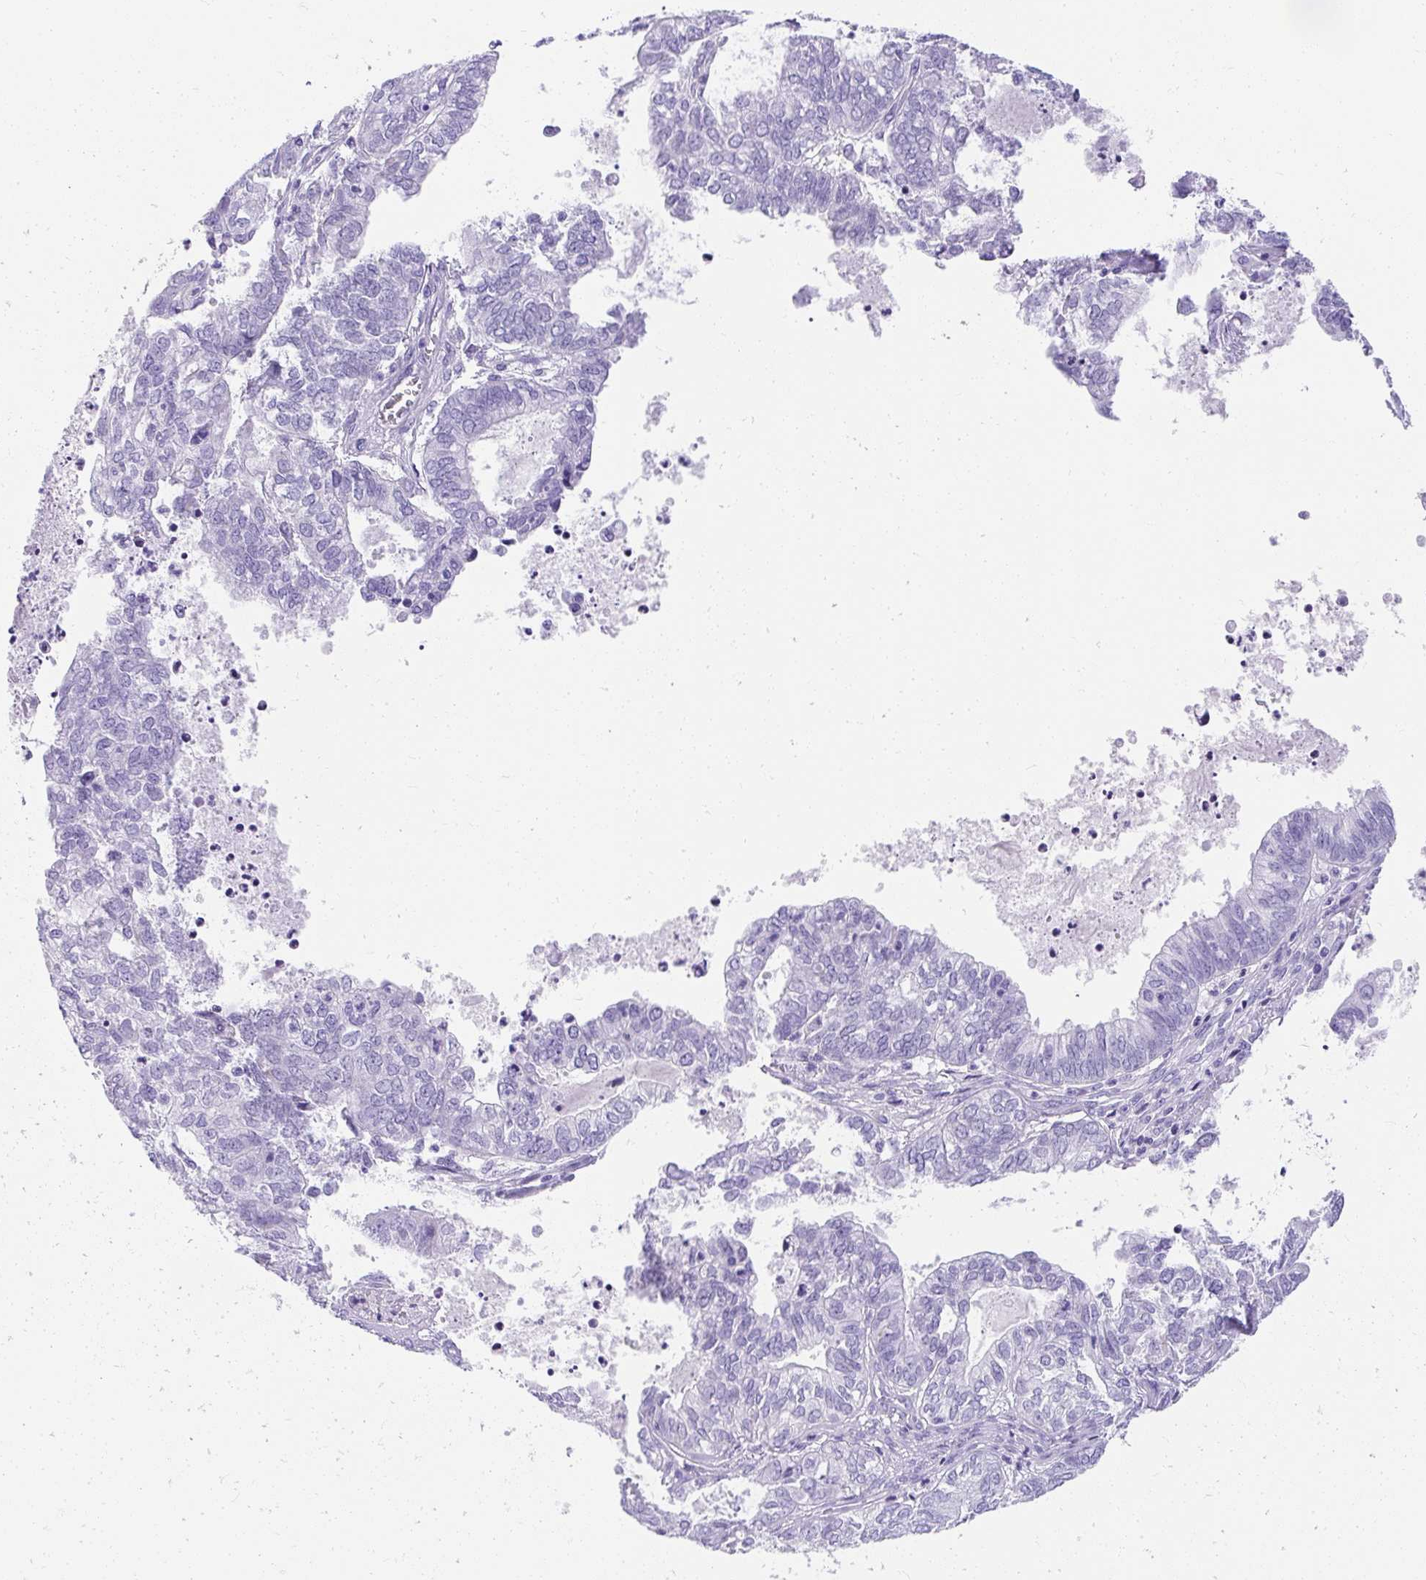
{"staining": {"intensity": "negative", "quantity": "none", "location": "none"}, "tissue": "ovarian cancer", "cell_type": "Tumor cells", "image_type": "cancer", "snomed": [{"axis": "morphology", "description": "Carcinoma, endometroid"}, {"axis": "topography", "description": "Ovary"}], "caption": "This histopathology image is of ovarian endometroid carcinoma stained with immunohistochemistry to label a protein in brown with the nuclei are counter-stained blue. There is no staining in tumor cells.", "gene": "AVIL", "patient": {"sex": "female", "age": 64}}